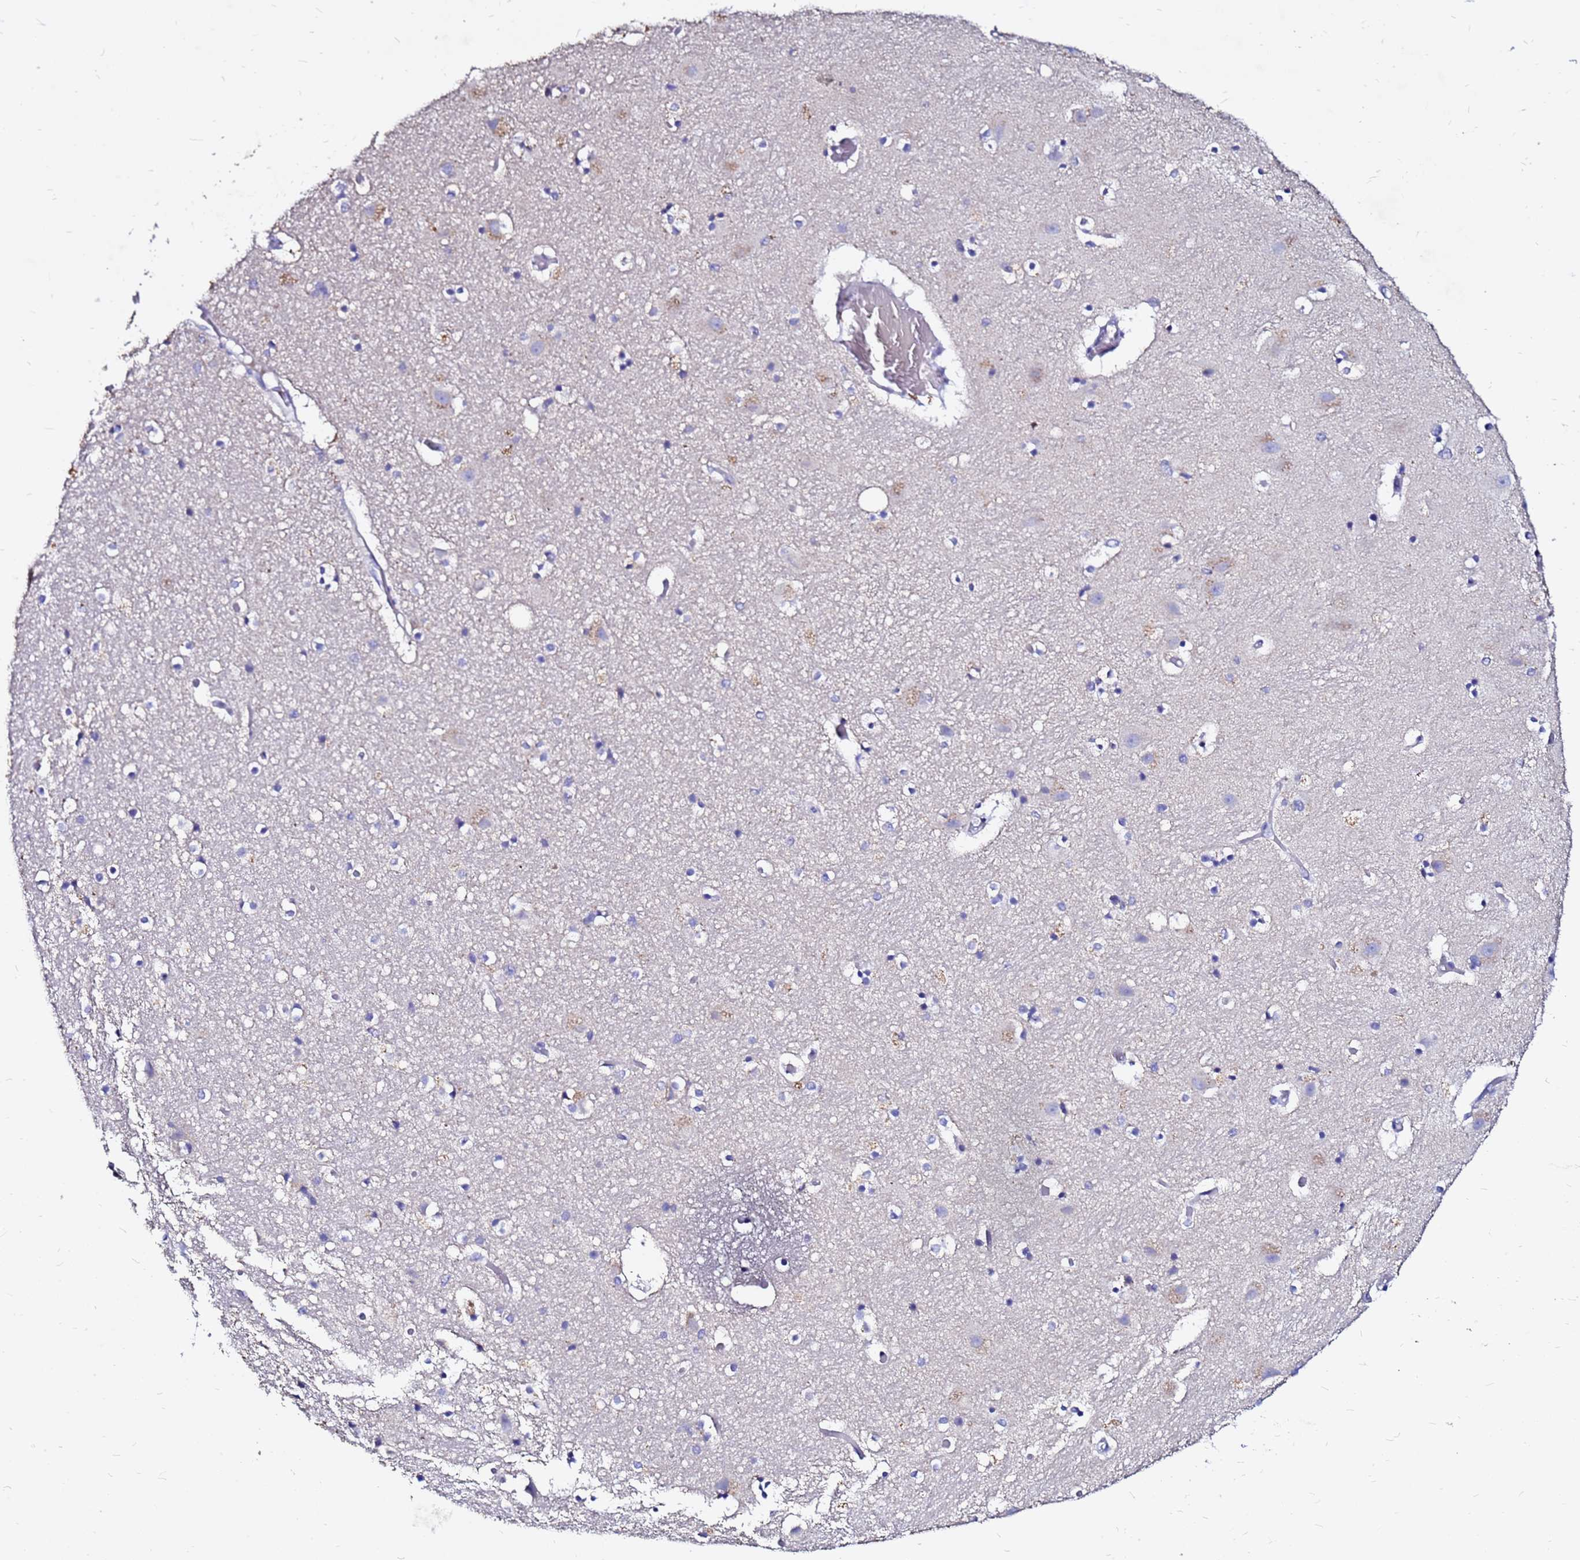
{"staining": {"intensity": "negative", "quantity": "none", "location": "none"}, "tissue": "hippocampus", "cell_type": "Glial cells", "image_type": "normal", "snomed": [{"axis": "morphology", "description": "Normal tissue, NOS"}, {"axis": "topography", "description": "Hippocampus"}], "caption": "A photomicrograph of hippocampus stained for a protein demonstrates no brown staining in glial cells. (DAB immunohistochemistry (IHC), high magnification).", "gene": "FAM183A", "patient": {"sex": "female", "age": 52}}